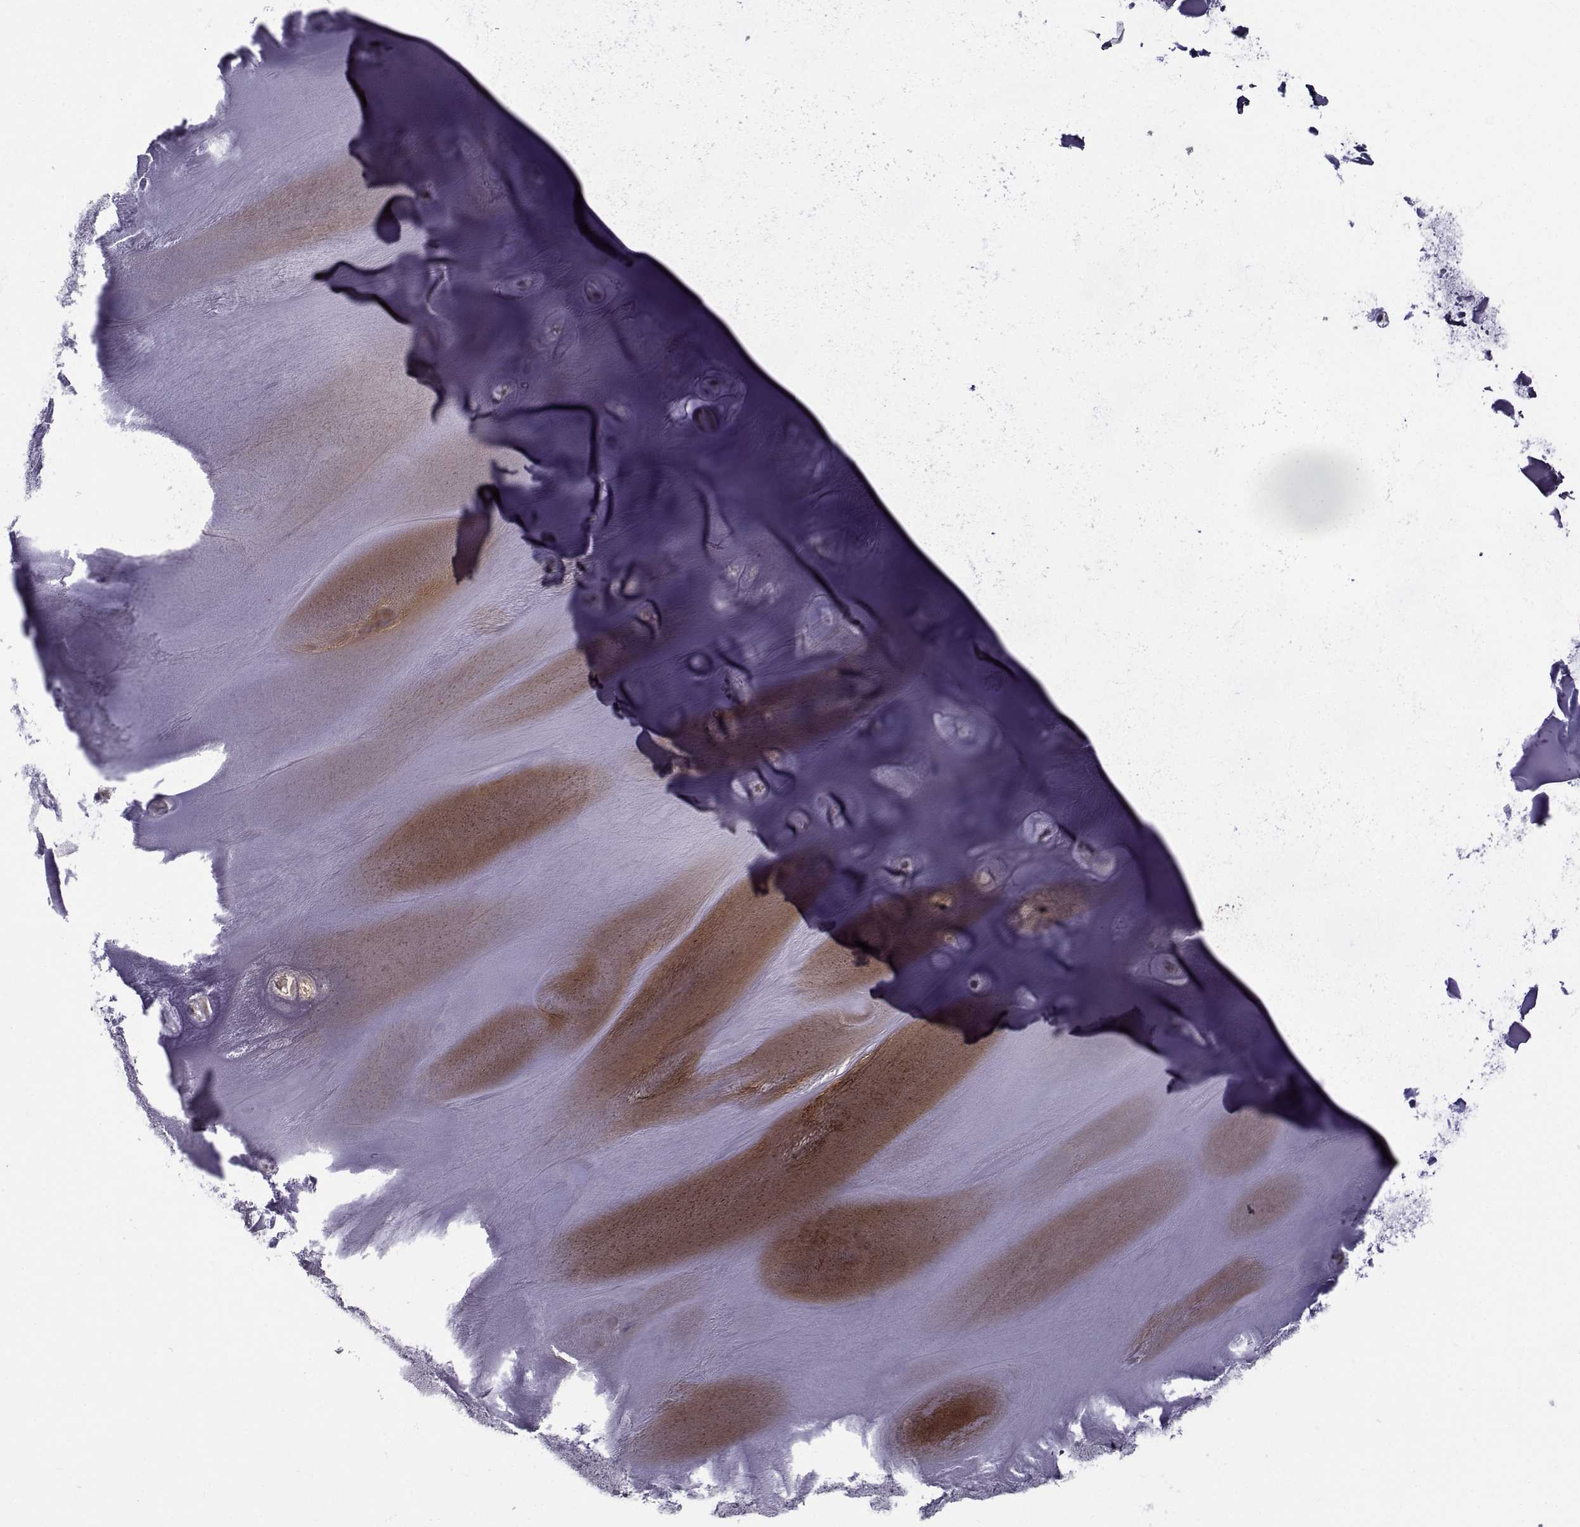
{"staining": {"intensity": "negative", "quantity": "none", "location": "none"}, "tissue": "adipose tissue", "cell_type": "Adipocytes", "image_type": "normal", "snomed": [{"axis": "morphology", "description": "Normal tissue, NOS"}, {"axis": "morphology", "description": "Squamous cell carcinoma, NOS"}, {"axis": "topography", "description": "Cartilage tissue"}, {"axis": "topography", "description": "Bronchus"}, {"axis": "topography", "description": "Lung"}], "caption": "Immunohistochemistry photomicrograph of unremarkable adipose tissue stained for a protein (brown), which shows no staining in adipocytes. (Brightfield microscopy of DAB (3,3'-diaminobenzidine) immunohistochemistry (IHC) at high magnification).", "gene": "FDXR", "patient": {"sex": "male", "age": 66}}